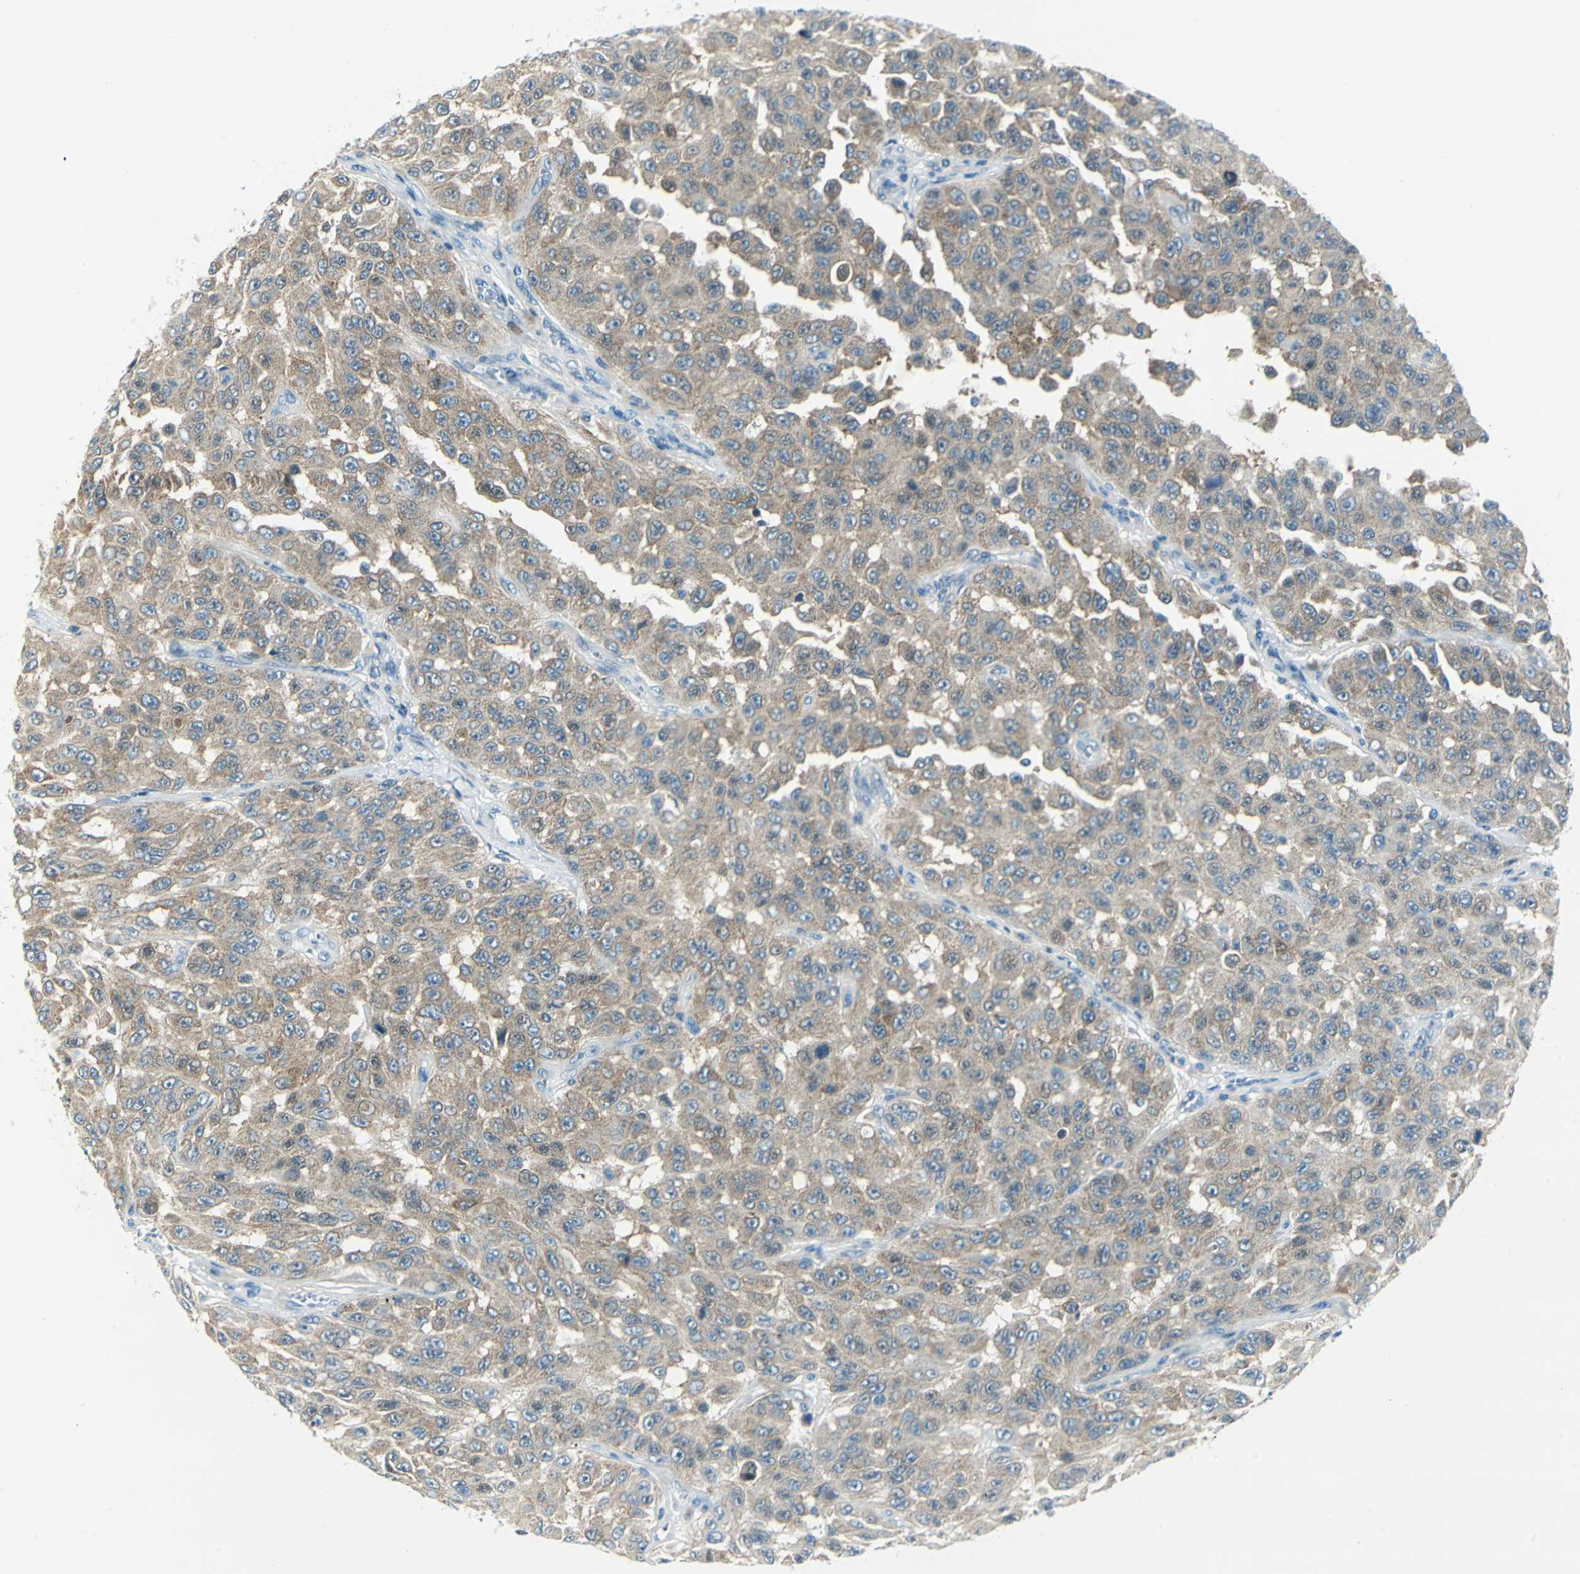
{"staining": {"intensity": "weak", "quantity": ">75%", "location": "cytoplasmic/membranous"}, "tissue": "melanoma", "cell_type": "Tumor cells", "image_type": "cancer", "snomed": [{"axis": "morphology", "description": "Malignant melanoma, NOS"}, {"axis": "topography", "description": "Skin"}], "caption": "Tumor cells show low levels of weak cytoplasmic/membranous staining in about >75% of cells in melanoma.", "gene": "ALDOA", "patient": {"sex": "male", "age": 30}}